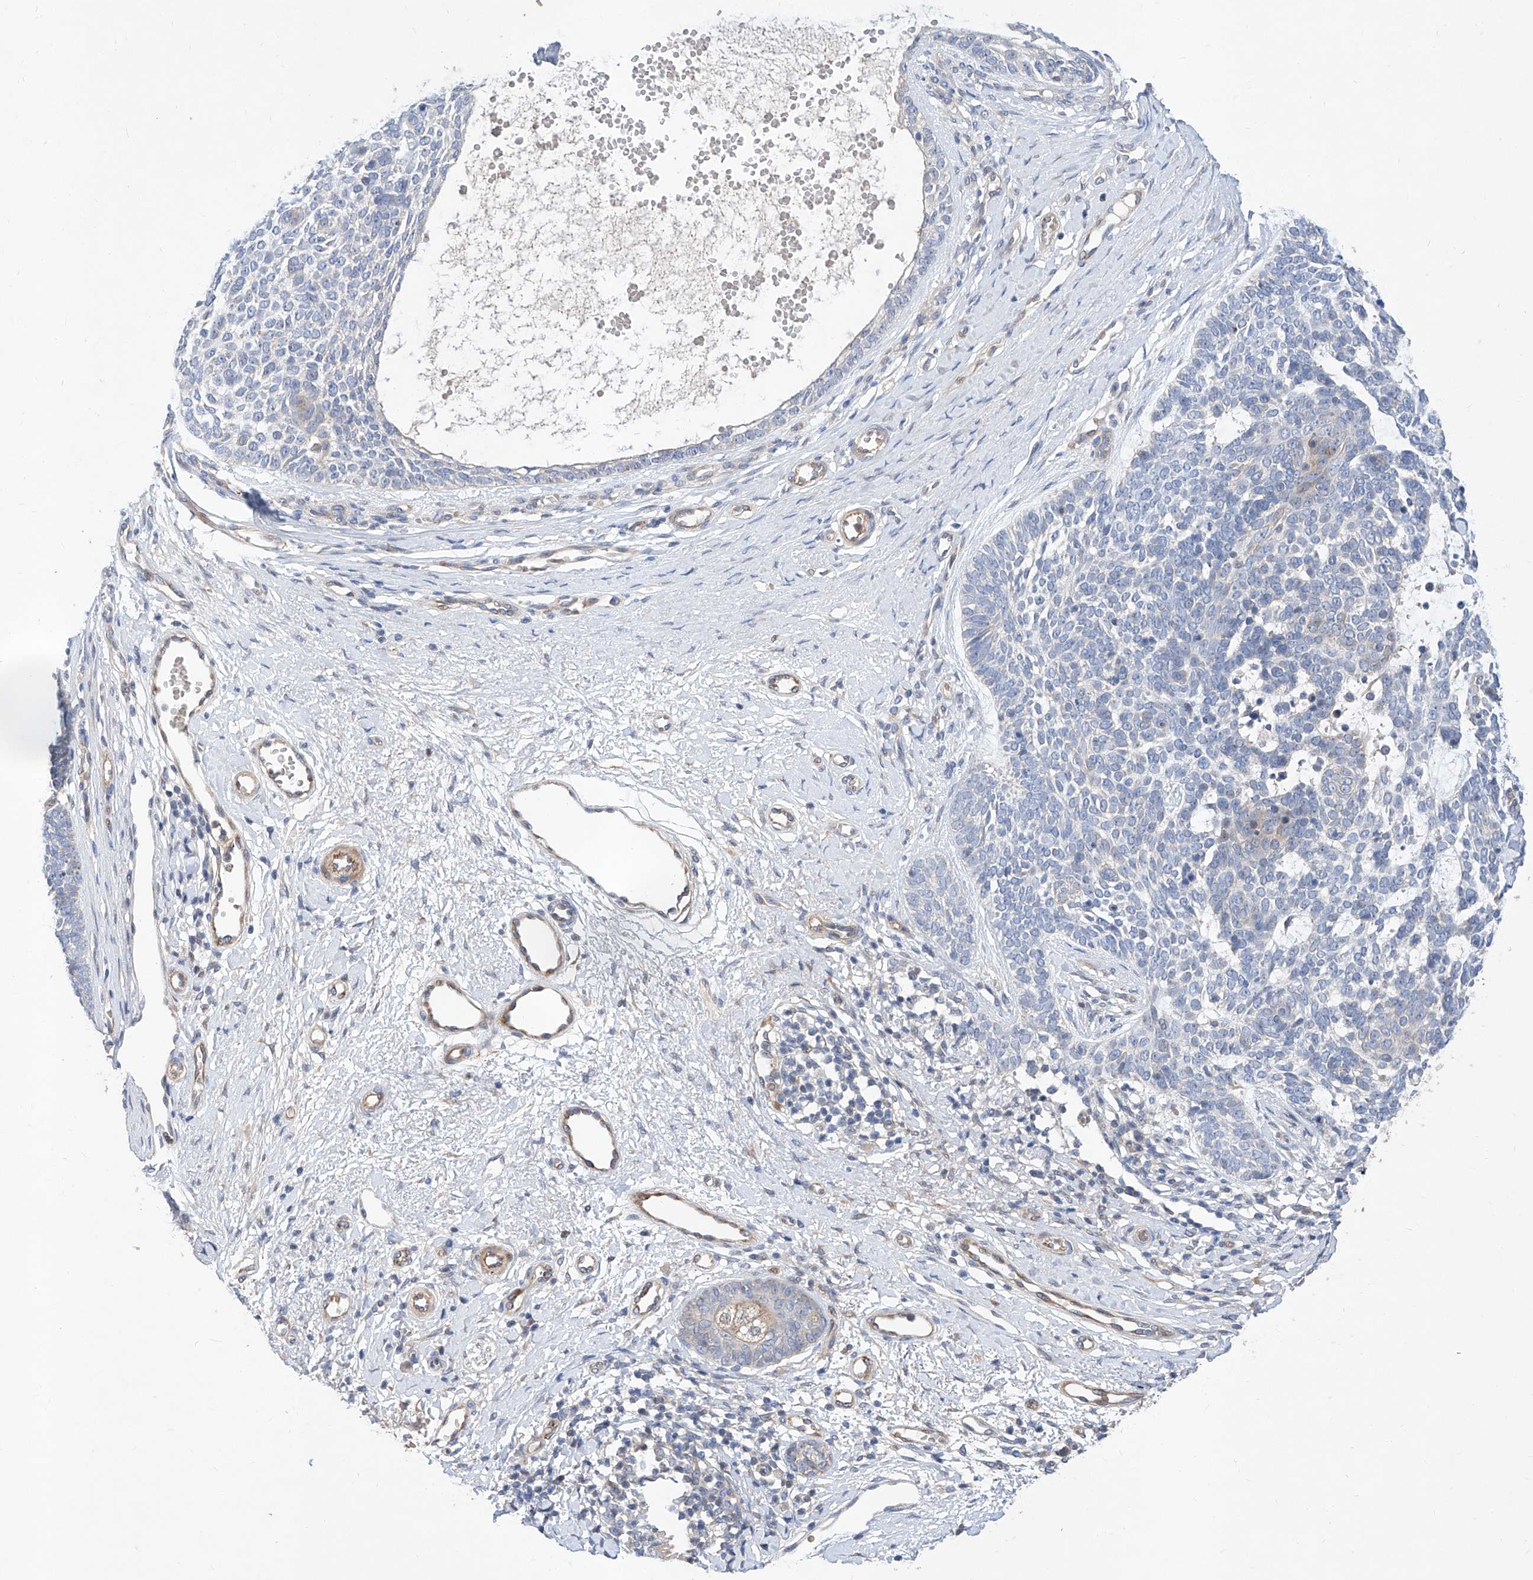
{"staining": {"intensity": "negative", "quantity": "none", "location": "none"}, "tissue": "skin cancer", "cell_type": "Tumor cells", "image_type": "cancer", "snomed": [{"axis": "morphology", "description": "Basal cell carcinoma"}, {"axis": "topography", "description": "Skin"}], "caption": "The image demonstrates no staining of tumor cells in skin cancer.", "gene": "FUCA2", "patient": {"sex": "female", "age": 81}}